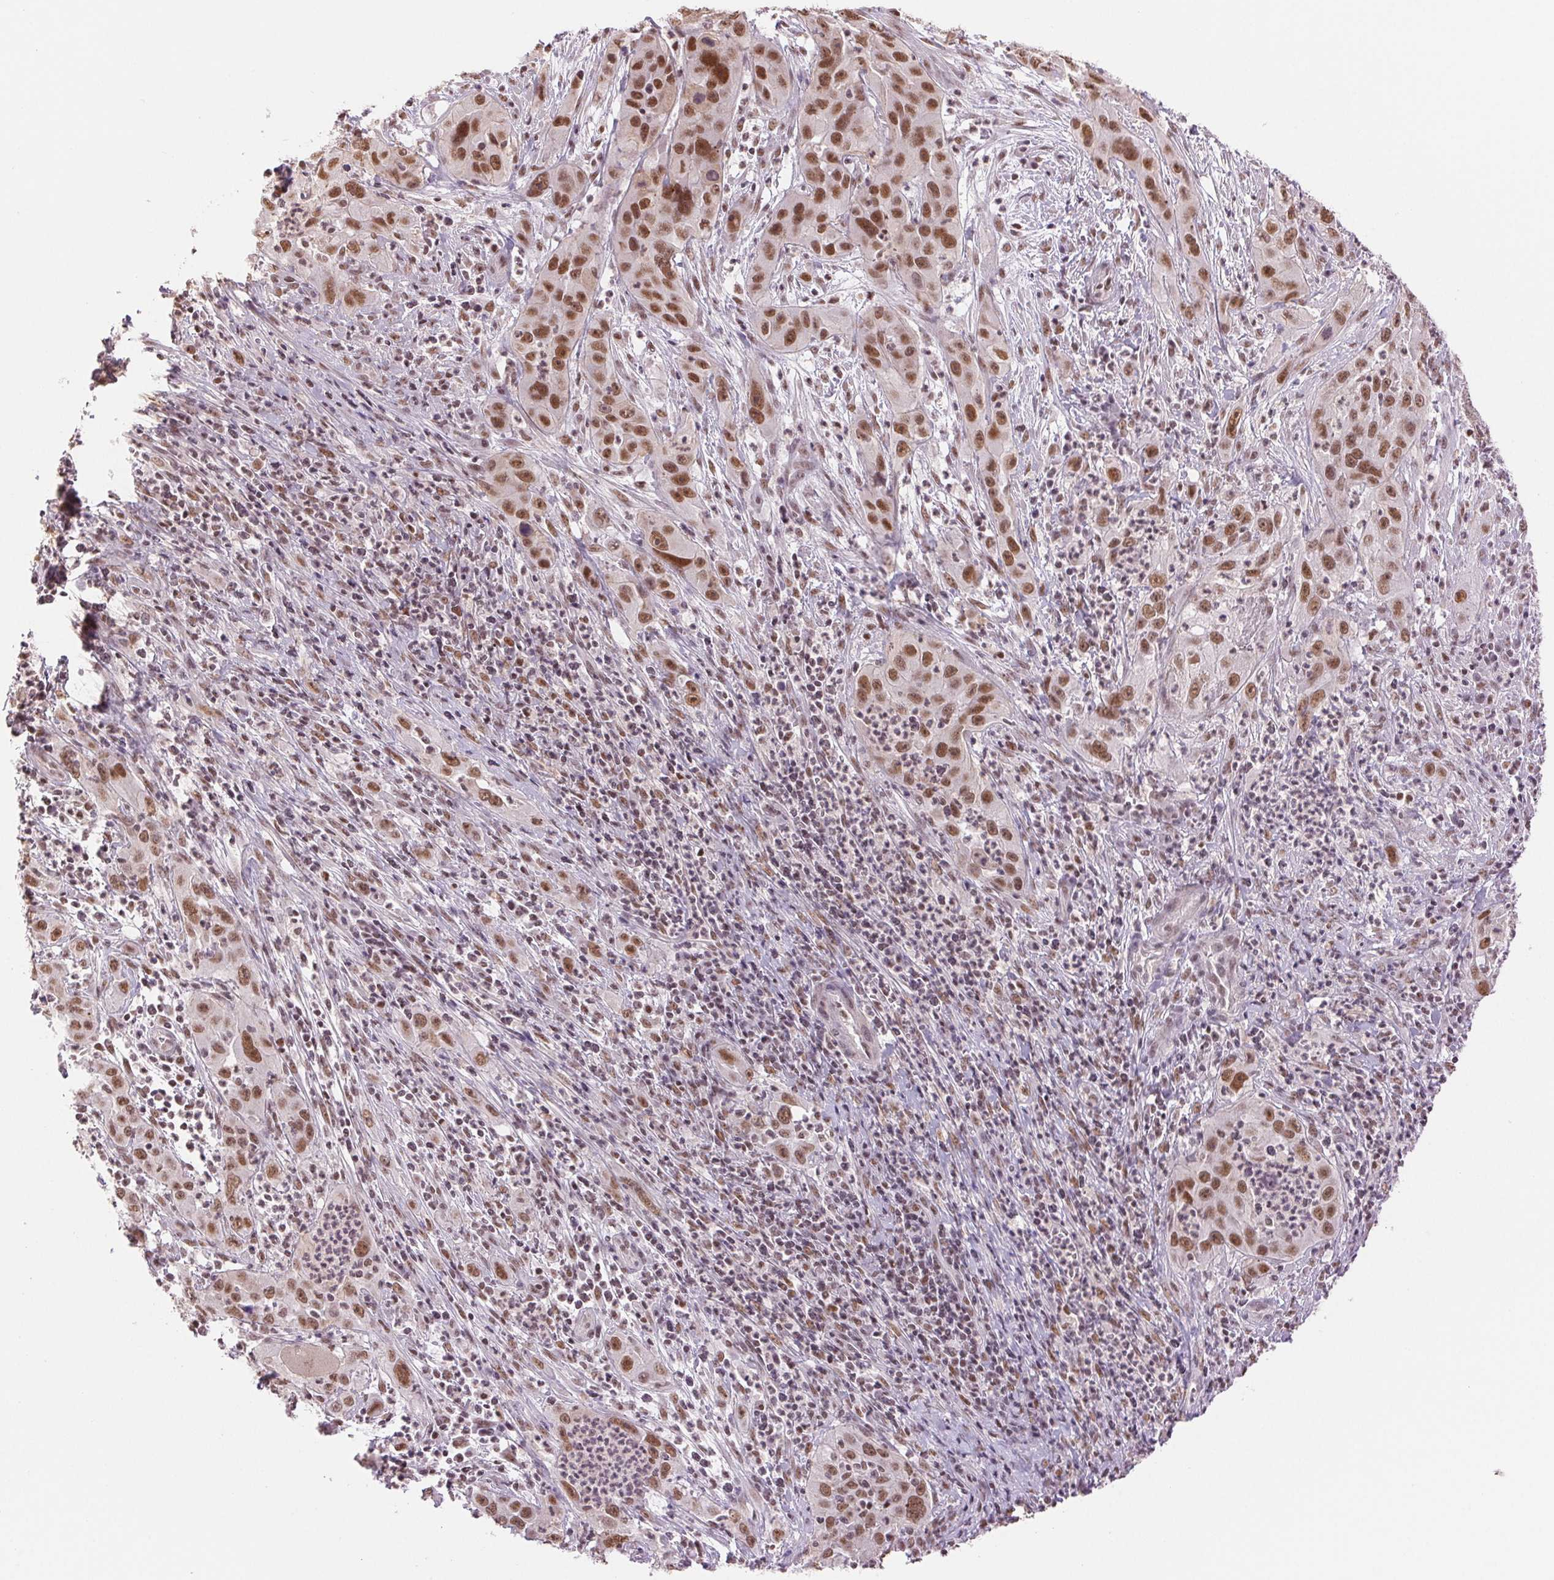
{"staining": {"intensity": "moderate", "quantity": ">75%", "location": "nuclear"}, "tissue": "cervical cancer", "cell_type": "Tumor cells", "image_type": "cancer", "snomed": [{"axis": "morphology", "description": "Squamous cell carcinoma, NOS"}, {"axis": "topography", "description": "Cervix"}], "caption": "This photomicrograph shows squamous cell carcinoma (cervical) stained with IHC to label a protein in brown. The nuclear of tumor cells show moderate positivity for the protein. Nuclei are counter-stained blue.", "gene": "RPRD1B", "patient": {"sex": "female", "age": 32}}